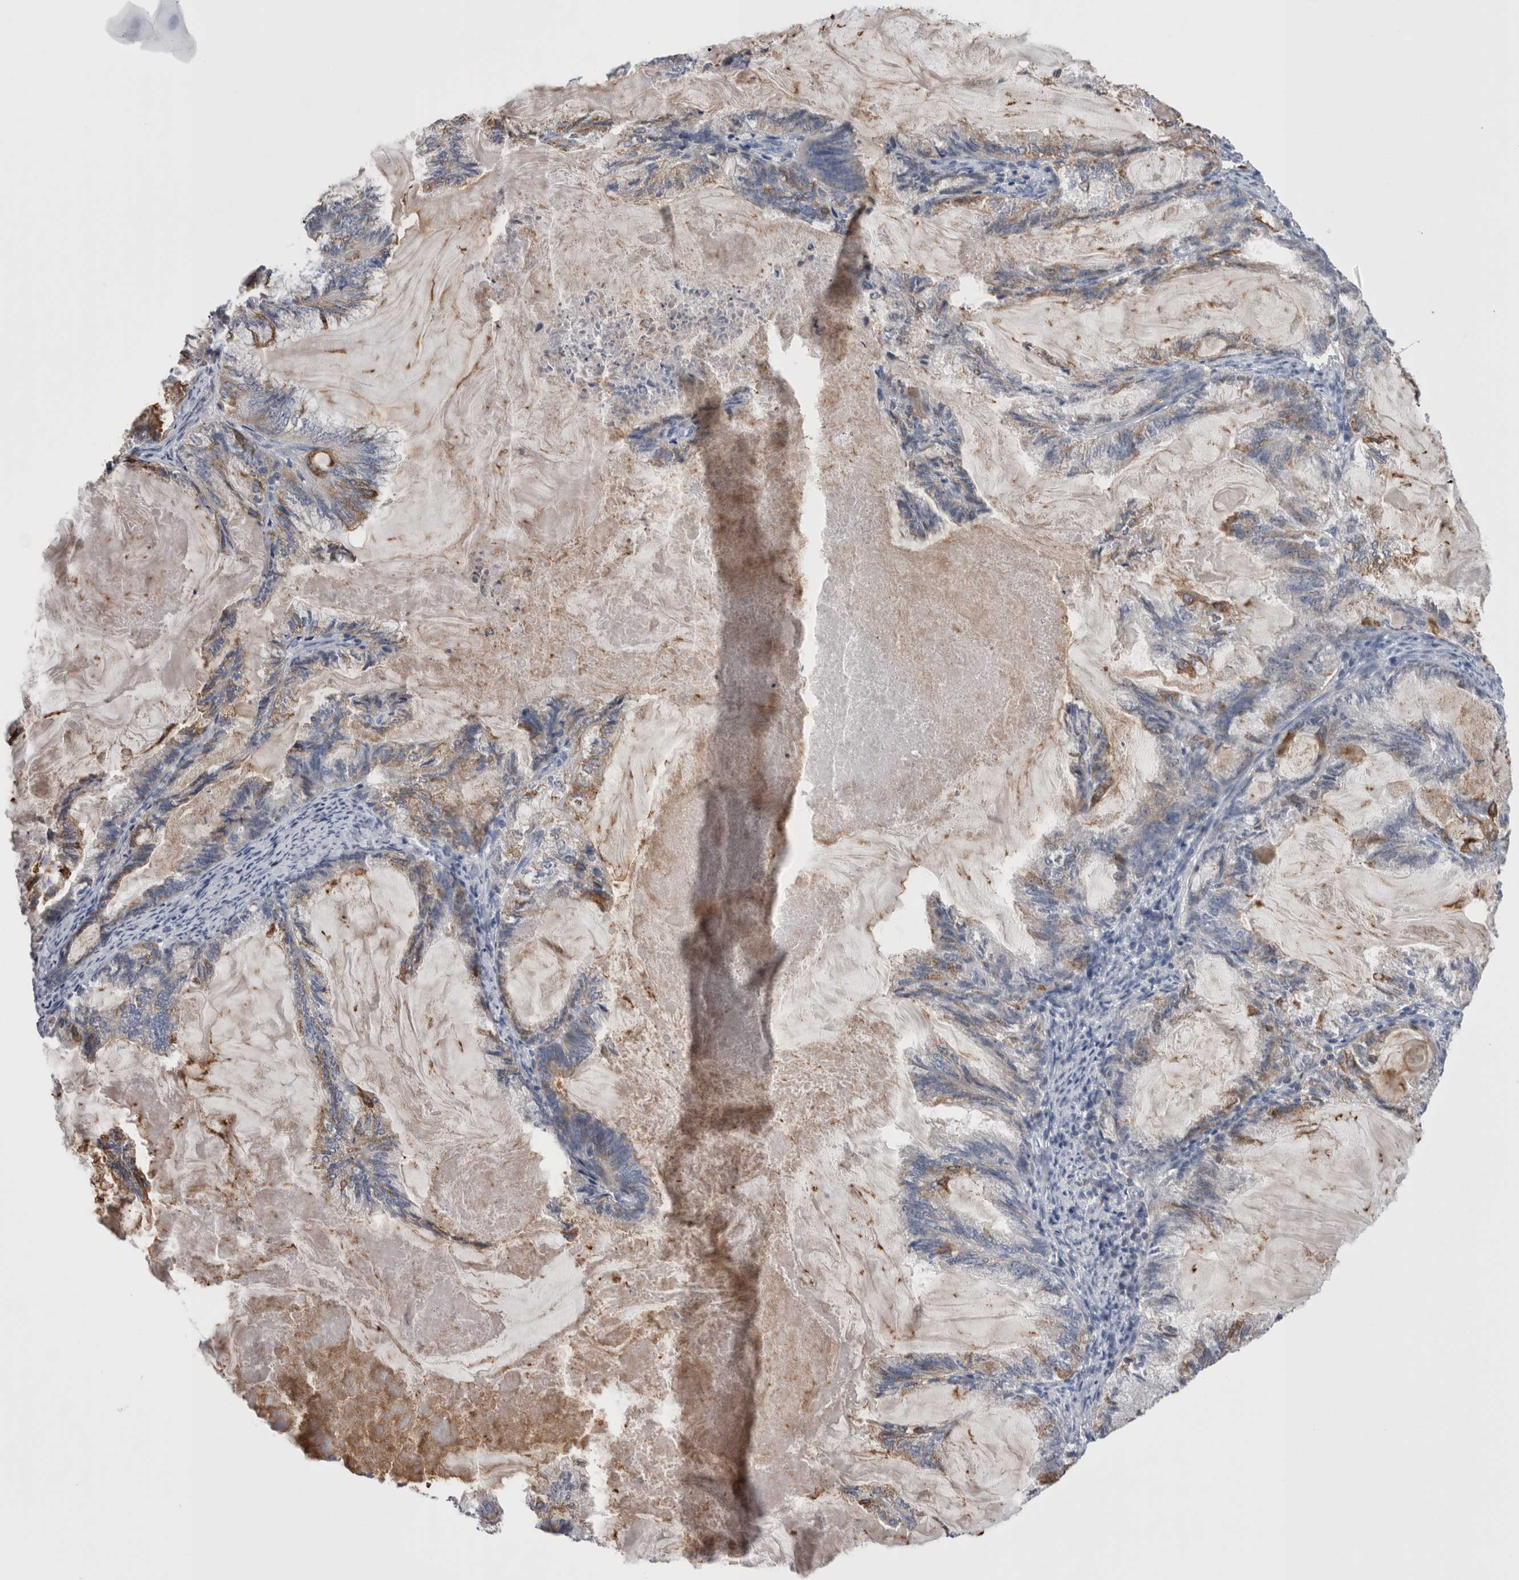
{"staining": {"intensity": "weak", "quantity": "<25%", "location": "cytoplasmic/membranous"}, "tissue": "endometrial cancer", "cell_type": "Tumor cells", "image_type": "cancer", "snomed": [{"axis": "morphology", "description": "Adenocarcinoma, NOS"}, {"axis": "topography", "description": "Endometrium"}], "caption": "This is an IHC histopathology image of endometrial cancer. There is no positivity in tumor cells.", "gene": "DCTN6", "patient": {"sex": "female", "age": 86}}